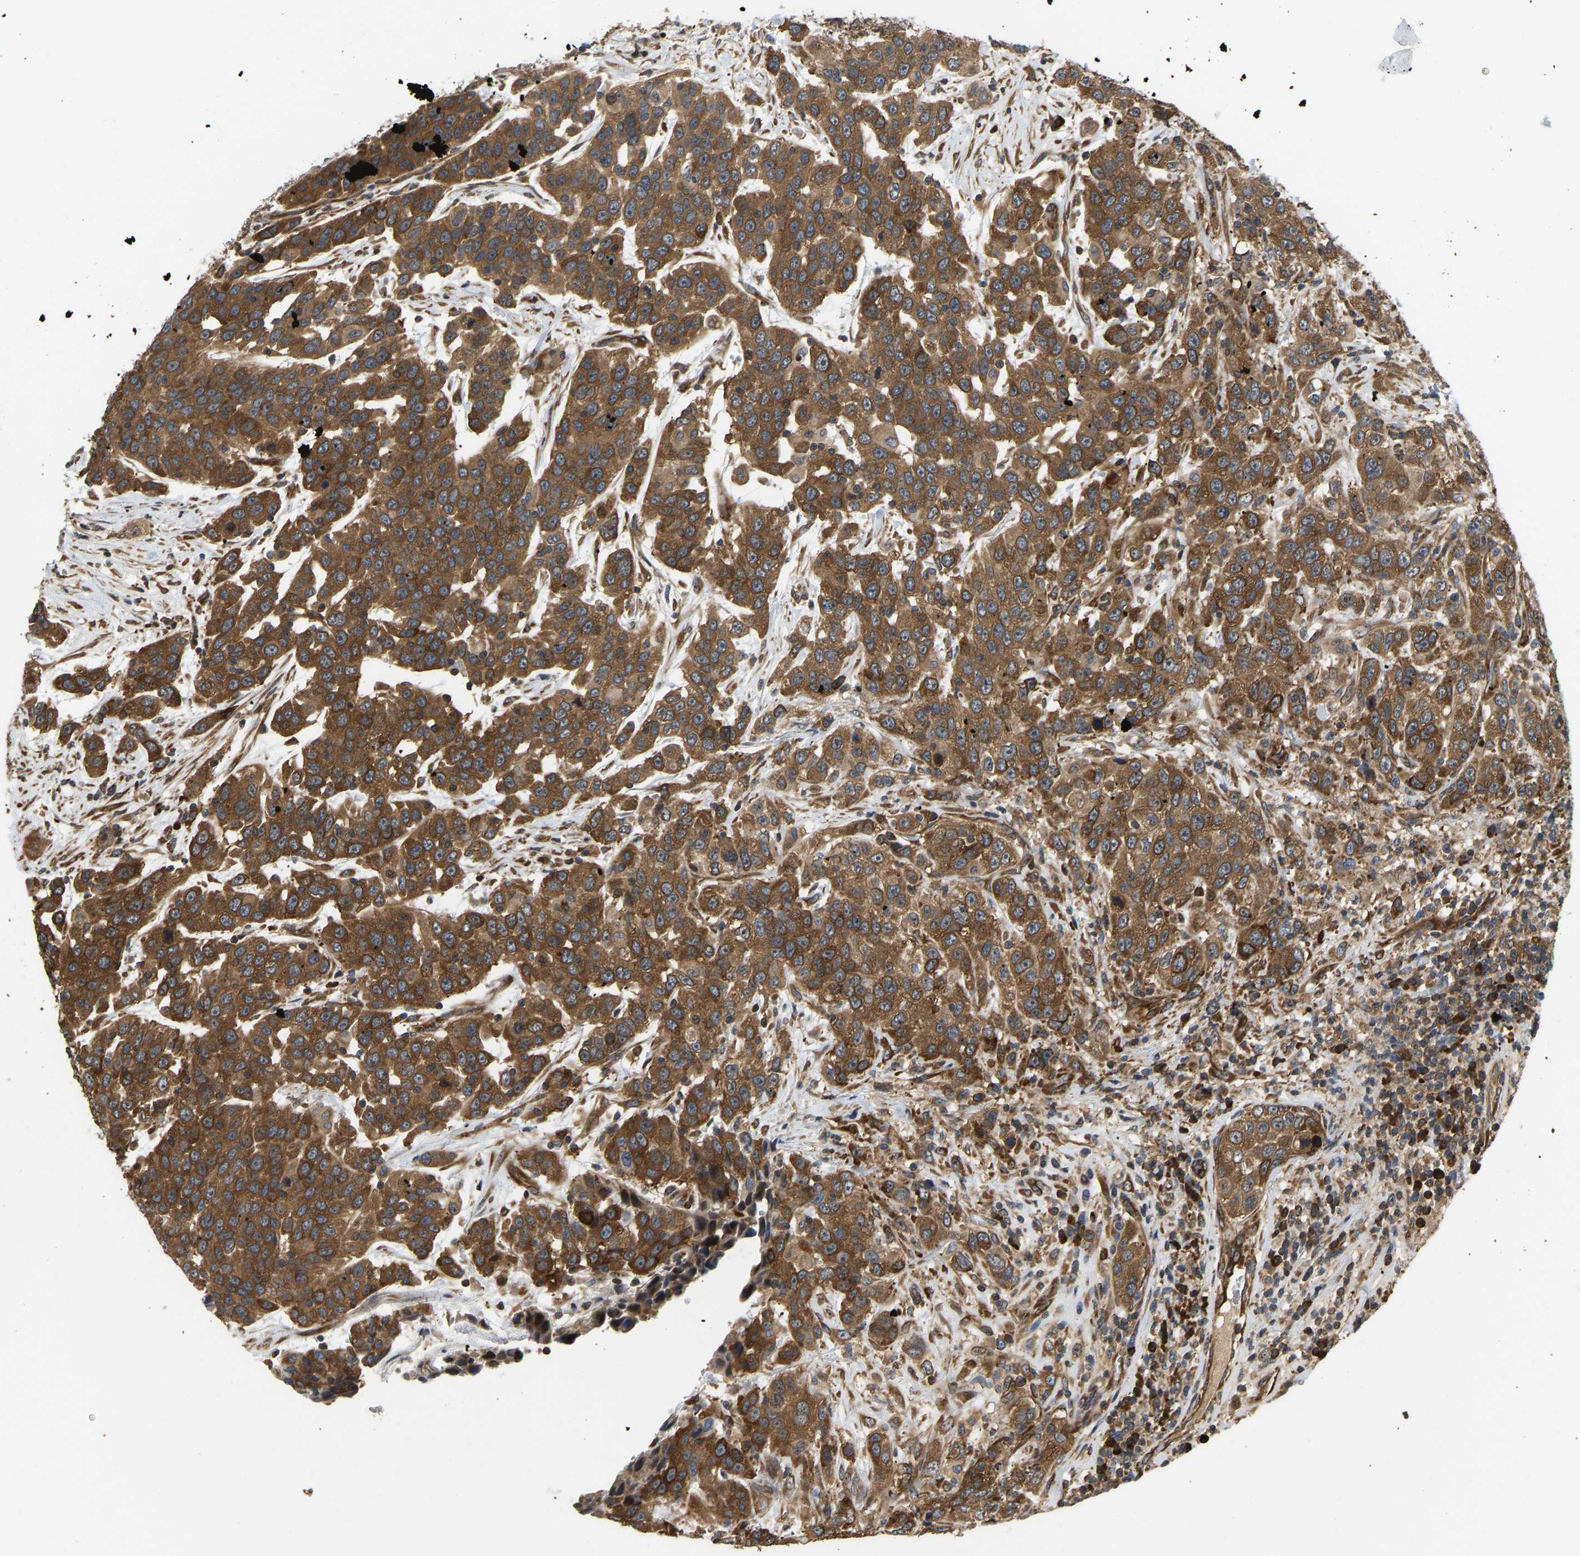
{"staining": {"intensity": "strong", "quantity": ">75%", "location": "cytoplasmic/membranous"}, "tissue": "urothelial cancer", "cell_type": "Tumor cells", "image_type": "cancer", "snomed": [{"axis": "morphology", "description": "Urothelial carcinoma, High grade"}, {"axis": "topography", "description": "Urinary bladder"}], "caption": "Immunohistochemistry (IHC) photomicrograph of neoplastic tissue: urothelial cancer stained using immunohistochemistry reveals high levels of strong protein expression localized specifically in the cytoplasmic/membranous of tumor cells, appearing as a cytoplasmic/membranous brown color.", "gene": "RASGRF2", "patient": {"sex": "female", "age": 80}}